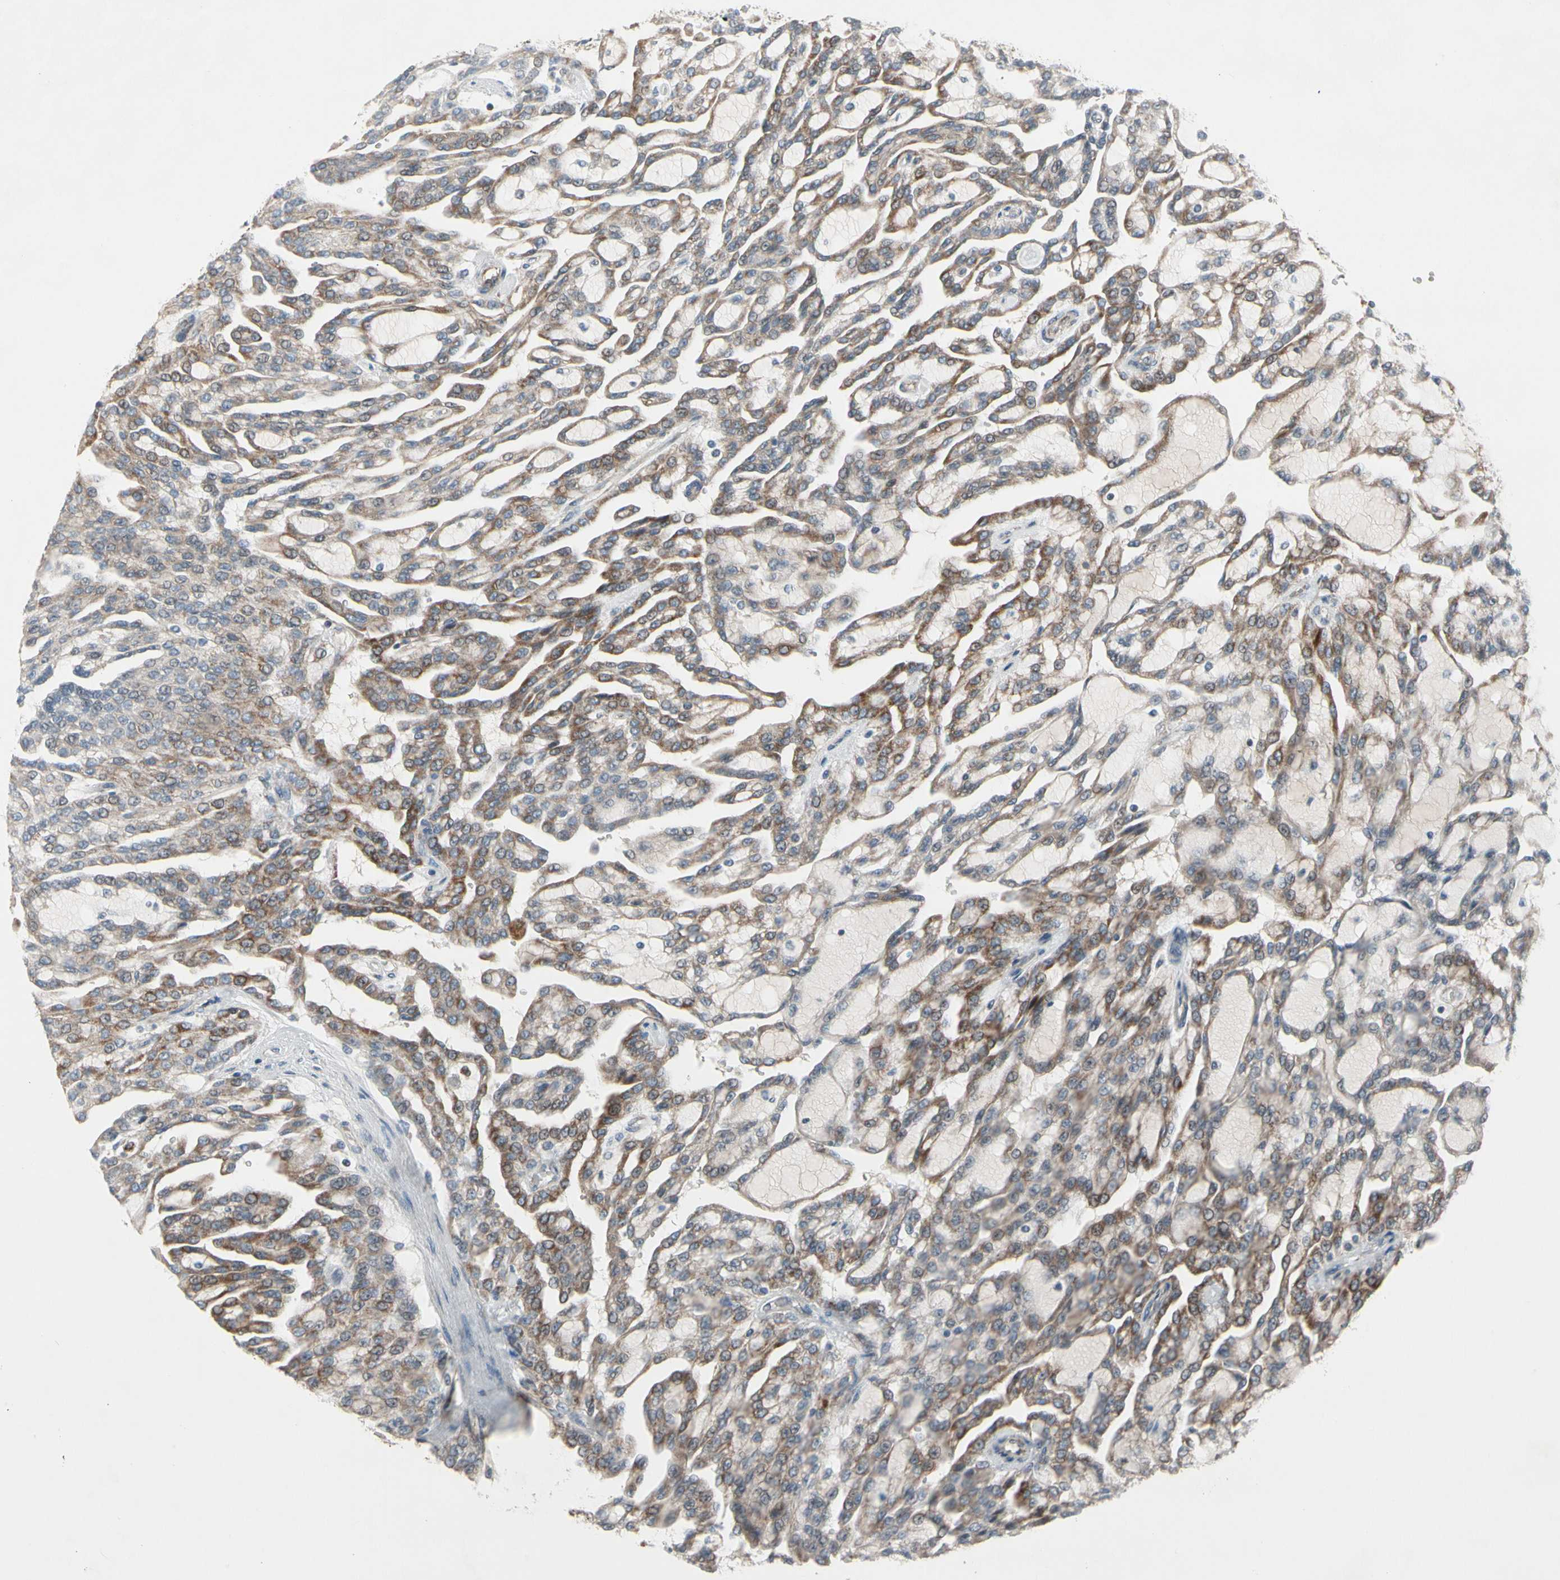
{"staining": {"intensity": "moderate", "quantity": ">75%", "location": "cytoplasmic/membranous"}, "tissue": "renal cancer", "cell_type": "Tumor cells", "image_type": "cancer", "snomed": [{"axis": "morphology", "description": "Adenocarcinoma, NOS"}, {"axis": "topography", "description": "Kidney"}], "caption": "Moderate cytoplasmic/membranous positivity is present in about >75% of tumor cells in renal adenocarcinoma.", "gene": "CPT1A", "patient": {"sex": "male", "age": 63}}